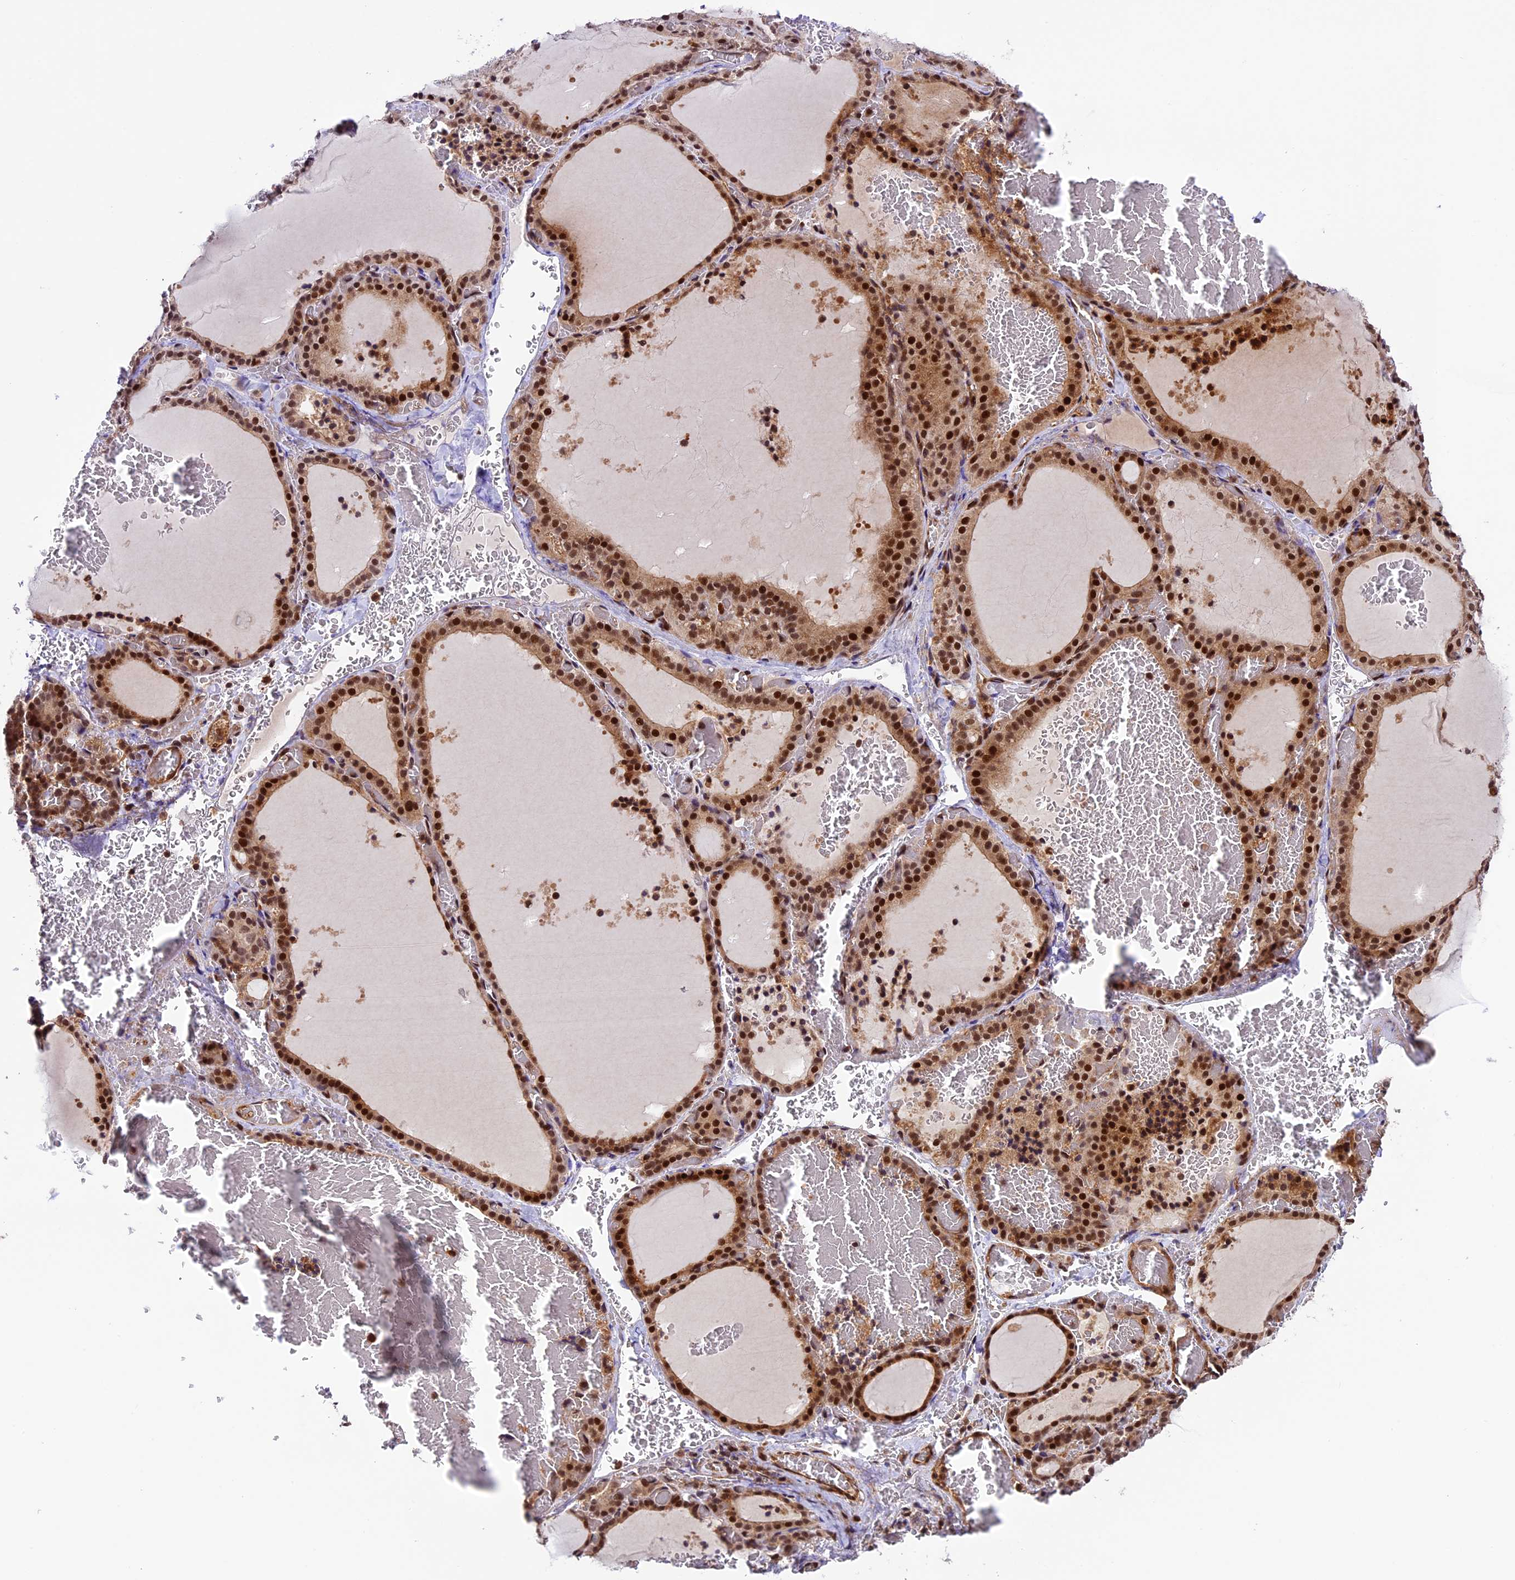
{"staining": {"intensity": "strong", "quantity": ">75%", "location": "cytoplasmic/membranous,nuclear"}, "tissue": "thyroid gland", "cell_type": "Glandular cells", "image_type": "normal", "snomed": [{"axis": "morphology", "description": "Normal tissue, NOS"}, {"axis": "topography", "description": "Thyroid gland"}], "caption": "A photomicrograph showing strong cytoplasmic/membranous,nuclear staining in about >75% of glandular cells in unremarkable thyroid gland, as visualized by brown immunohistochemical staining.", "gene": "DHX38", "patient": {"sex": "female", "age": 39}}